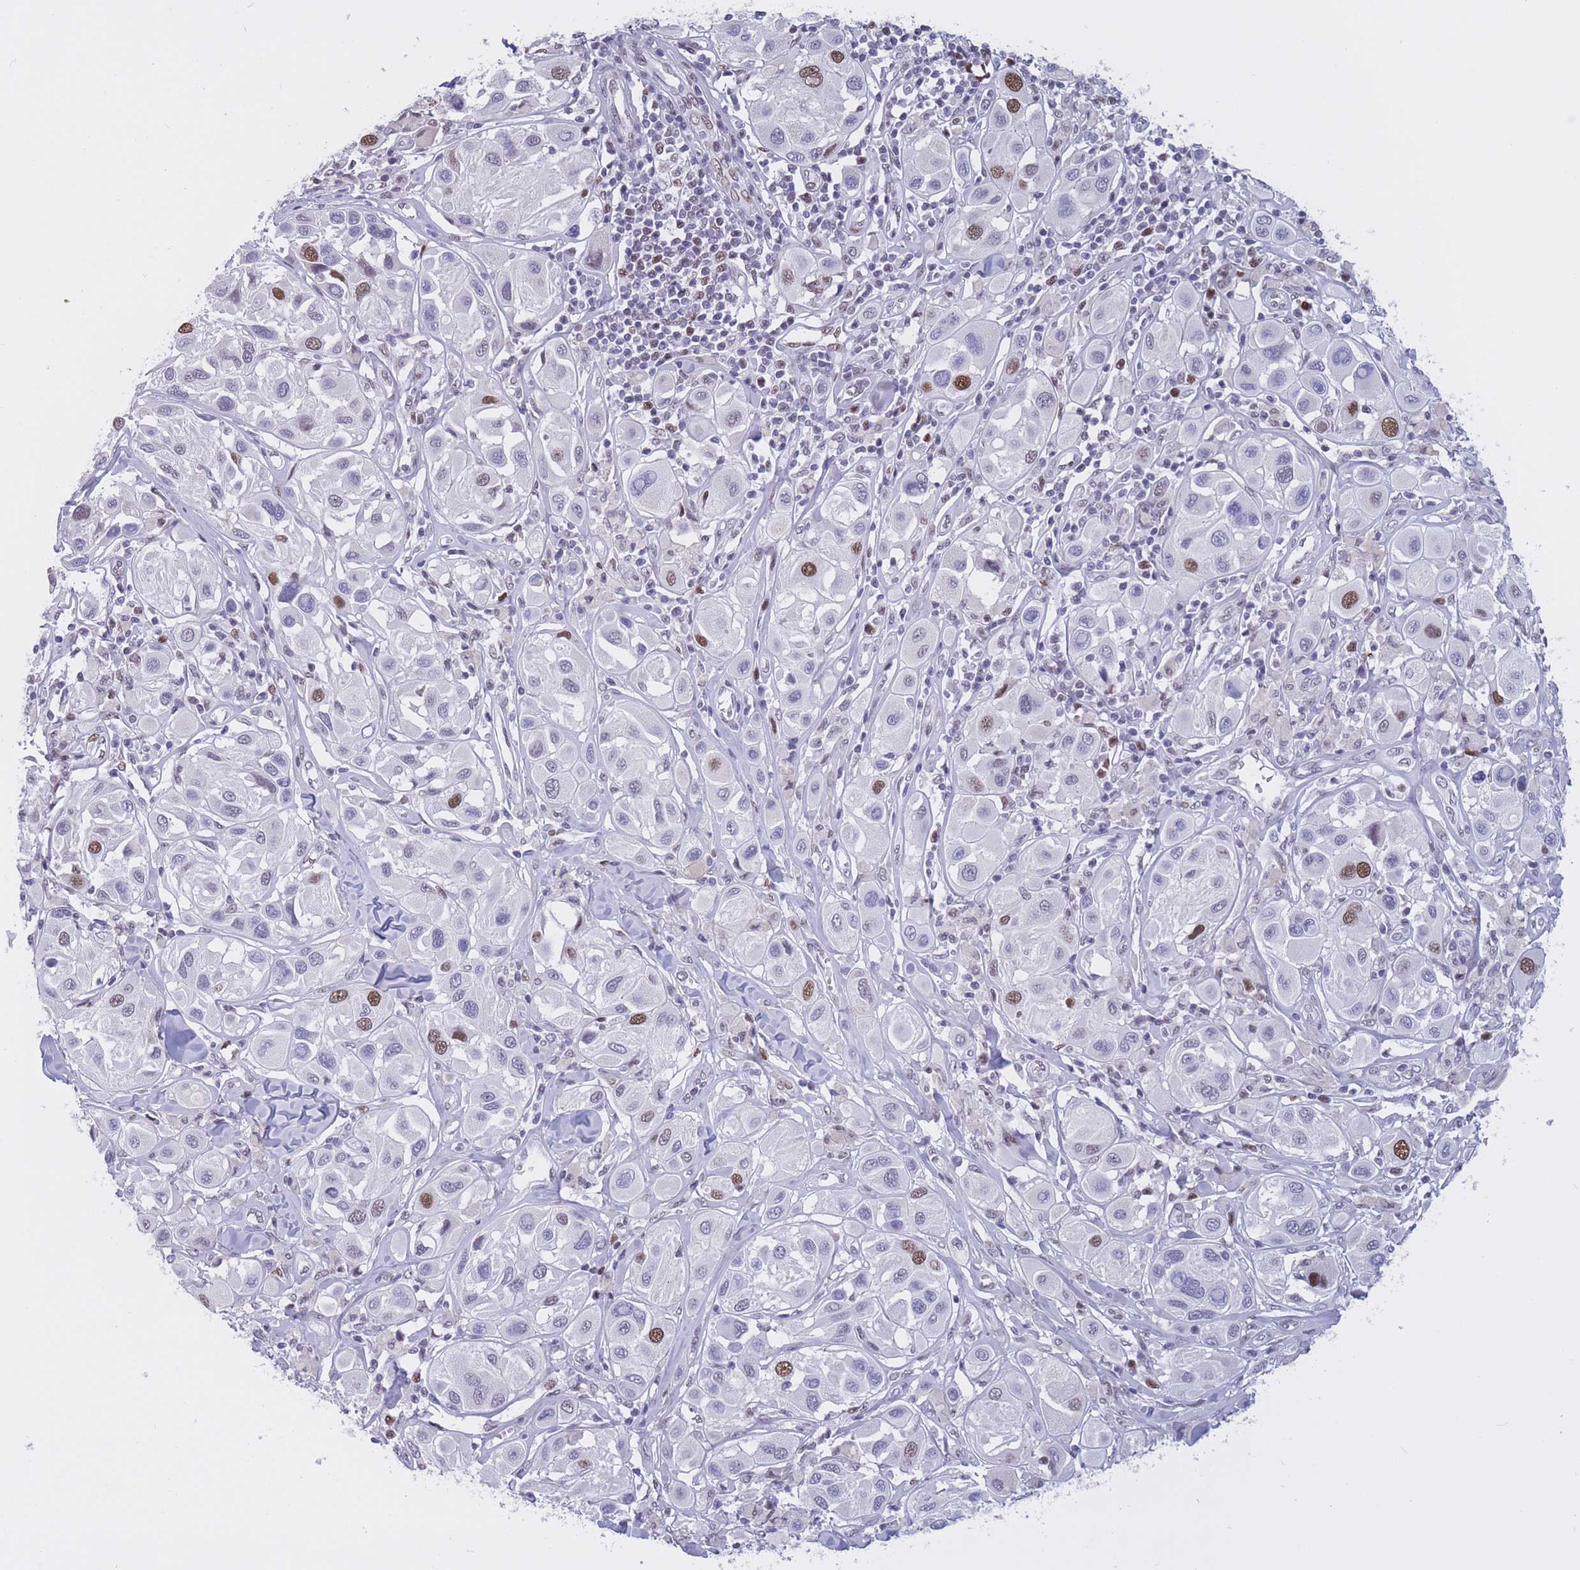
{"staining": {"intensity": "strong", "quantity": "<25%", "location": "nuclear"}, "tissue": "melanoma", "cell_type": "Tumor cells", "image_type": "cancer", "snomed": [{"axis": "morphology", "description": "Malignant melanoma, Metastatic site"}, {"axis": "topography", "description": "Skin"}], "caption": "Strong nuclear protein positivity is present in approximately <25% of tumor cells in melanoma.", "gene": "NASP", "patient": {"sex": "male", "age": 41}}